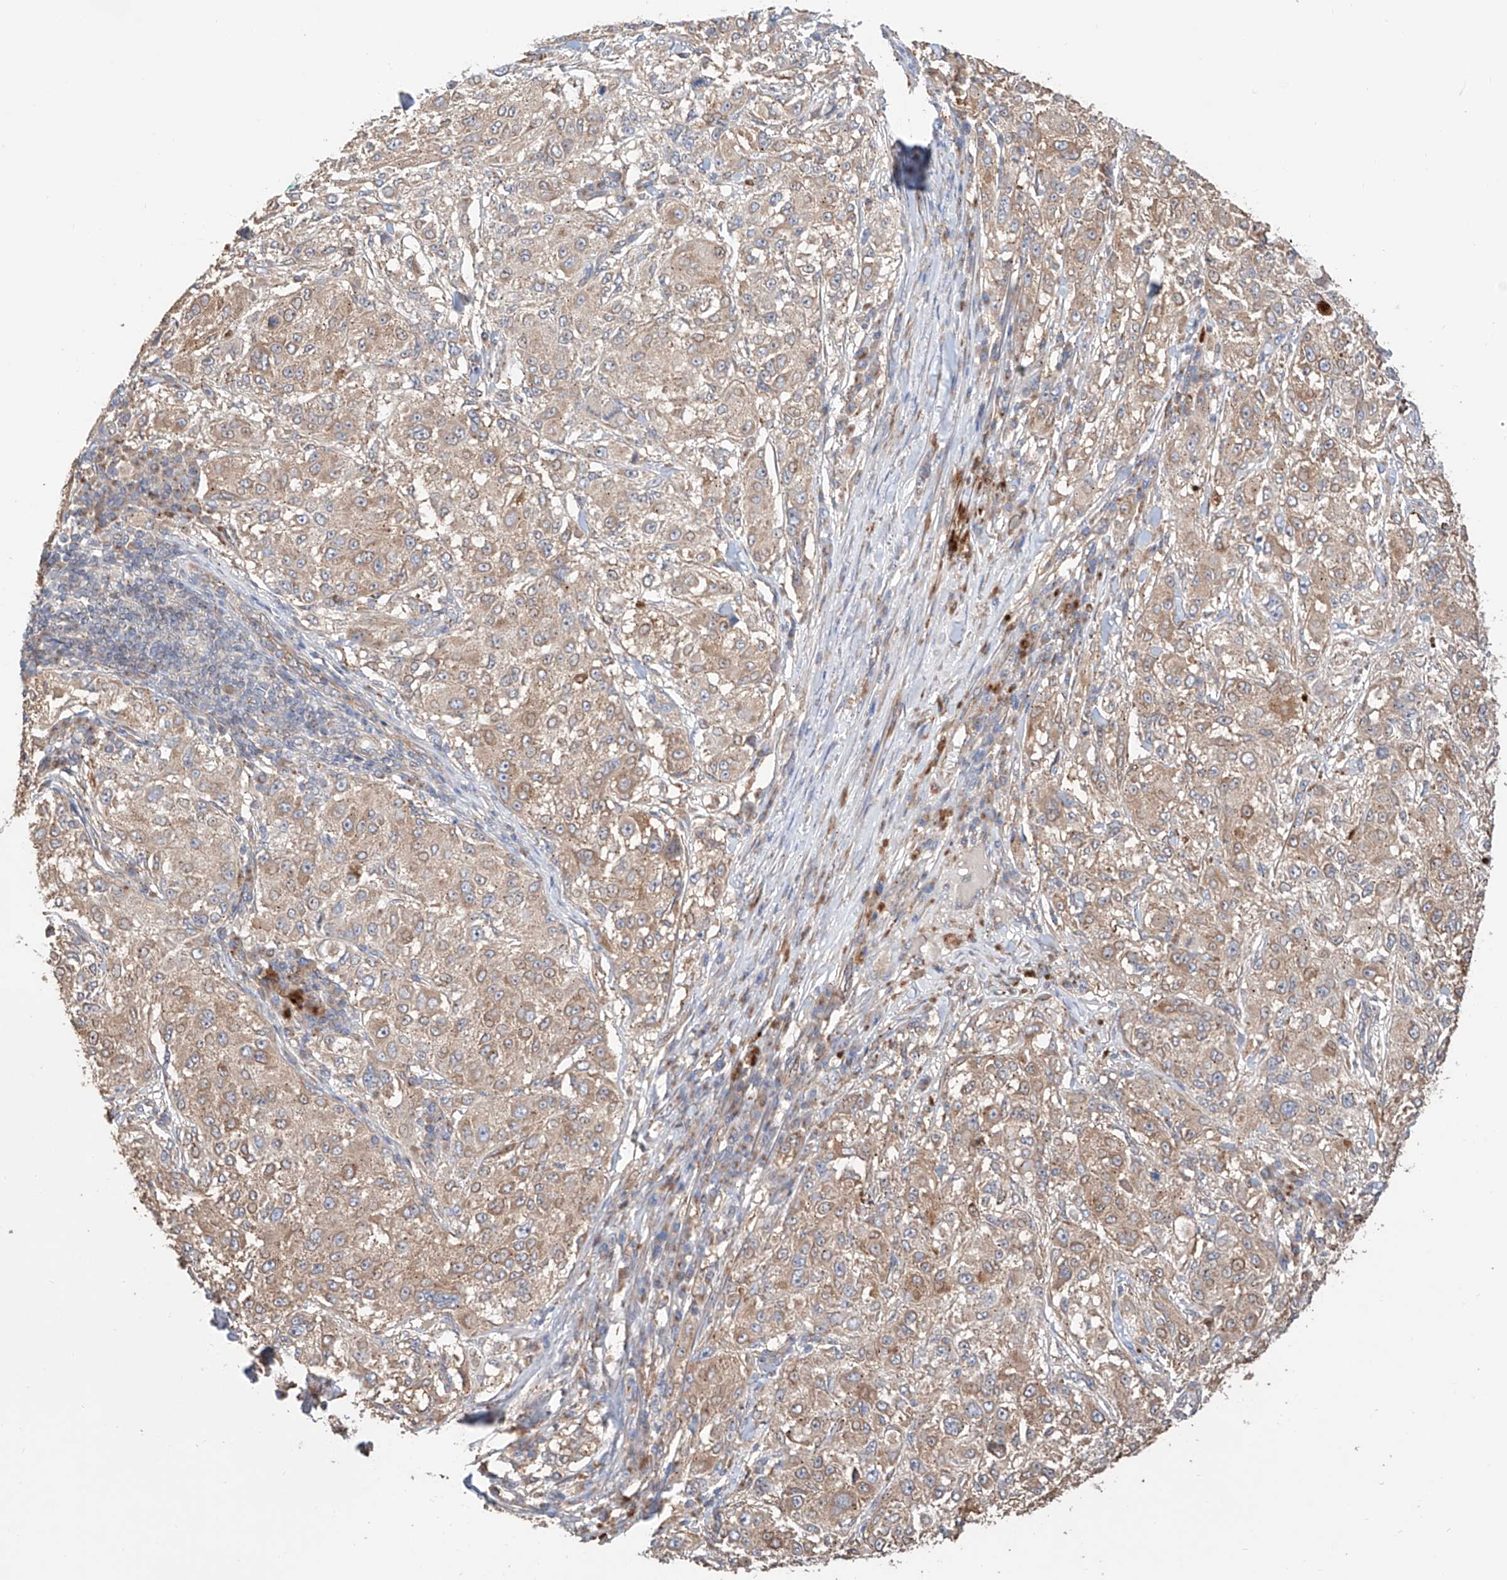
{"staining": {"intensity": "weak", "quantity": ">75%", "location": "cytoplasmic/membranous"}, "tissue": "melanoma", "cell_type": "Tumor cells", "image_type": "cancer", "snomed": [{"axis": "morphology", "description": "Necrosis, NOS"}, {"axis": "morphology", "description": "Malignant melanoma, NOS"}, {"axis": "topography", "description": "Skin"}], "caption": "Tumor cells reveal low levels of weak cytoplasmic/membranous positivity in approximately >75% of cells in human melanoma.", "gene": "MOSPD1", "patient": {"sex": "female", "age": 87}}